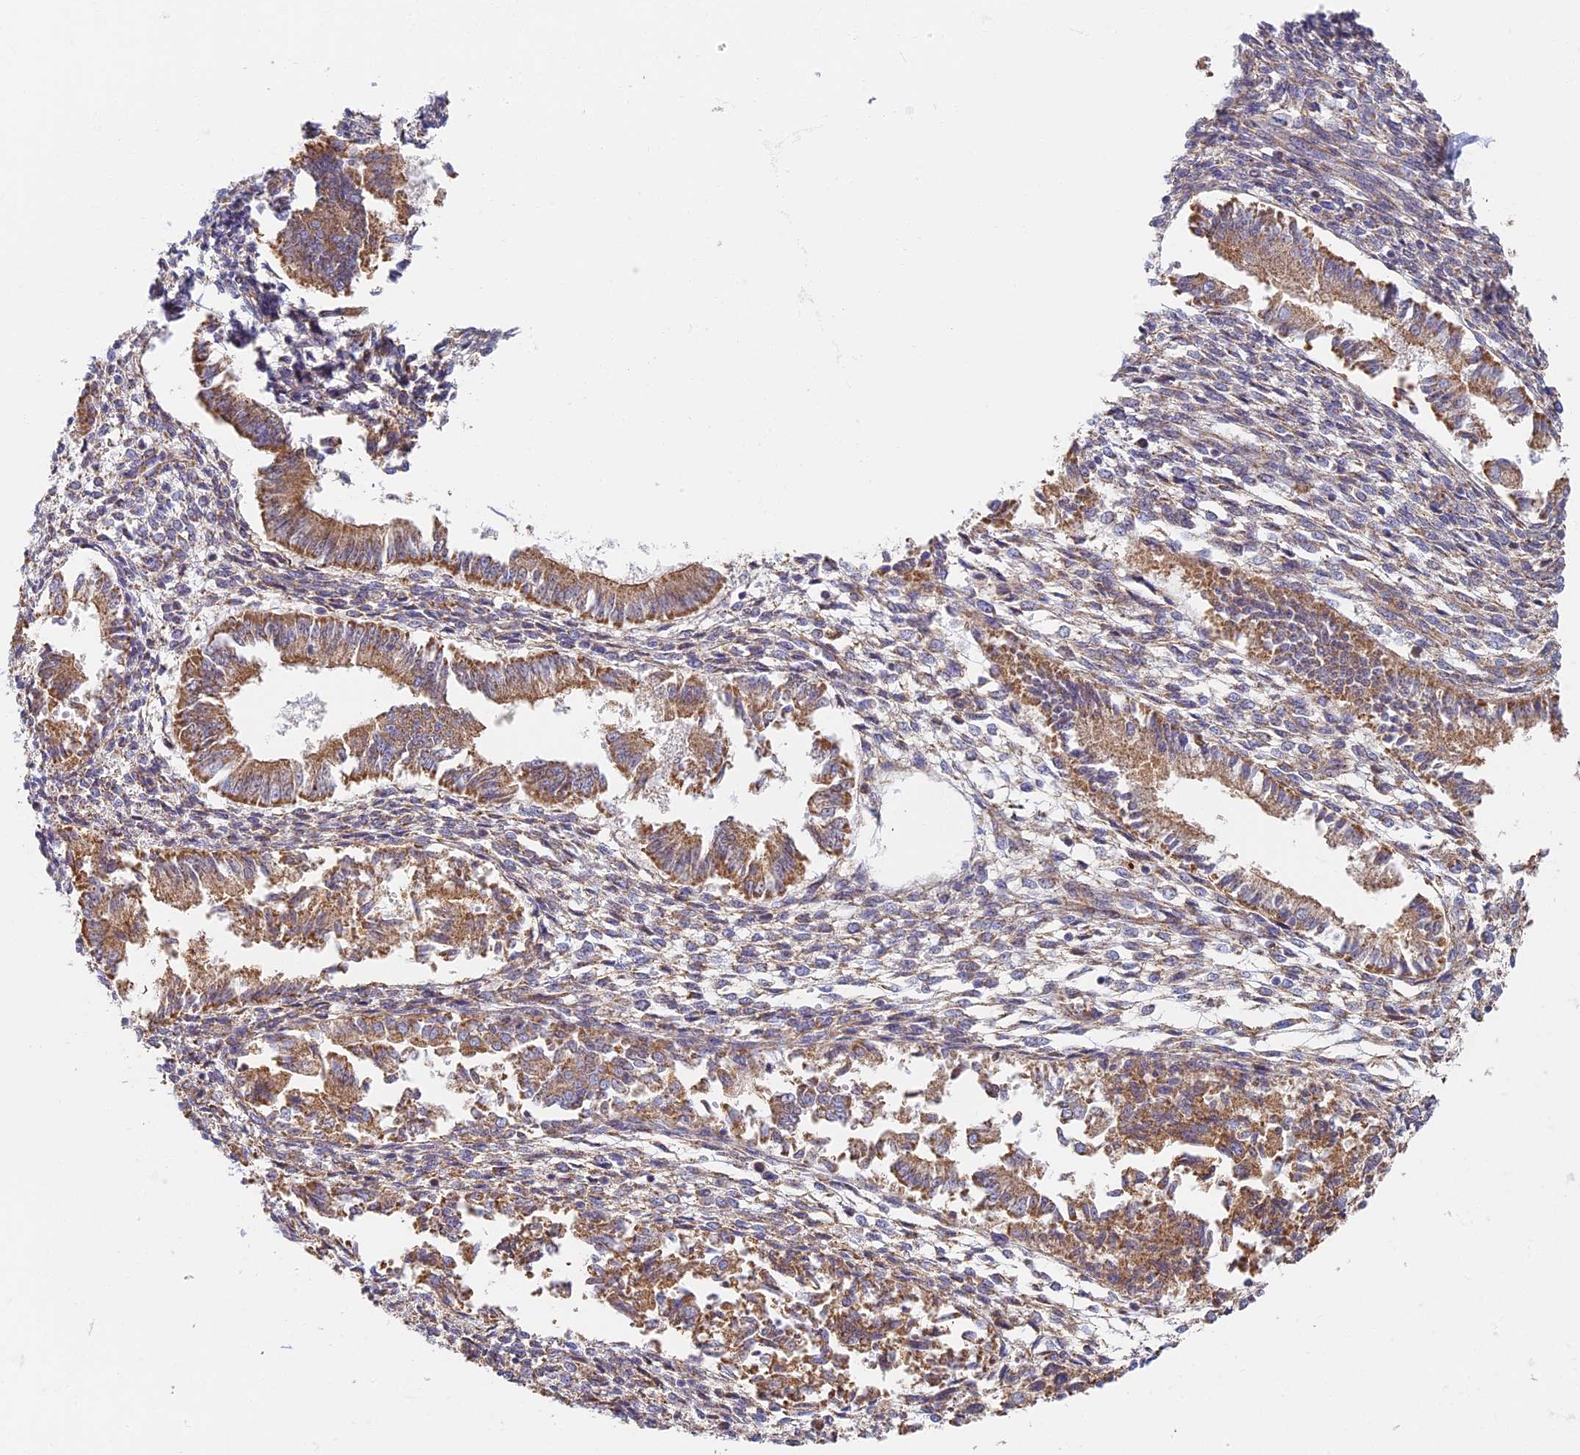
{"staining": {"intensity": "weak", "quantity": "25%-75%", "location": "cytoplasmic/membranous"}, "tissue": "endometrium", "cell_type": "Cells in endometrial stroma", "image_type": "normal", "snomed": [{"axis": "morphology", "description": "Normal tissue, NOS"}, {"axis": "topography", "description": "Uterus"}, {"axis": "topography", "description": "Endometrium"}], "caption": "Endometrium stained with DAB immunohistochemistry (IHC) shows low levels of weak cytoplasmic/membranous staining in approximately 25%-75% of cells in endometrial stroma.", "gene": "DDA1", "patient": {"sex": "female", "age": 48}}